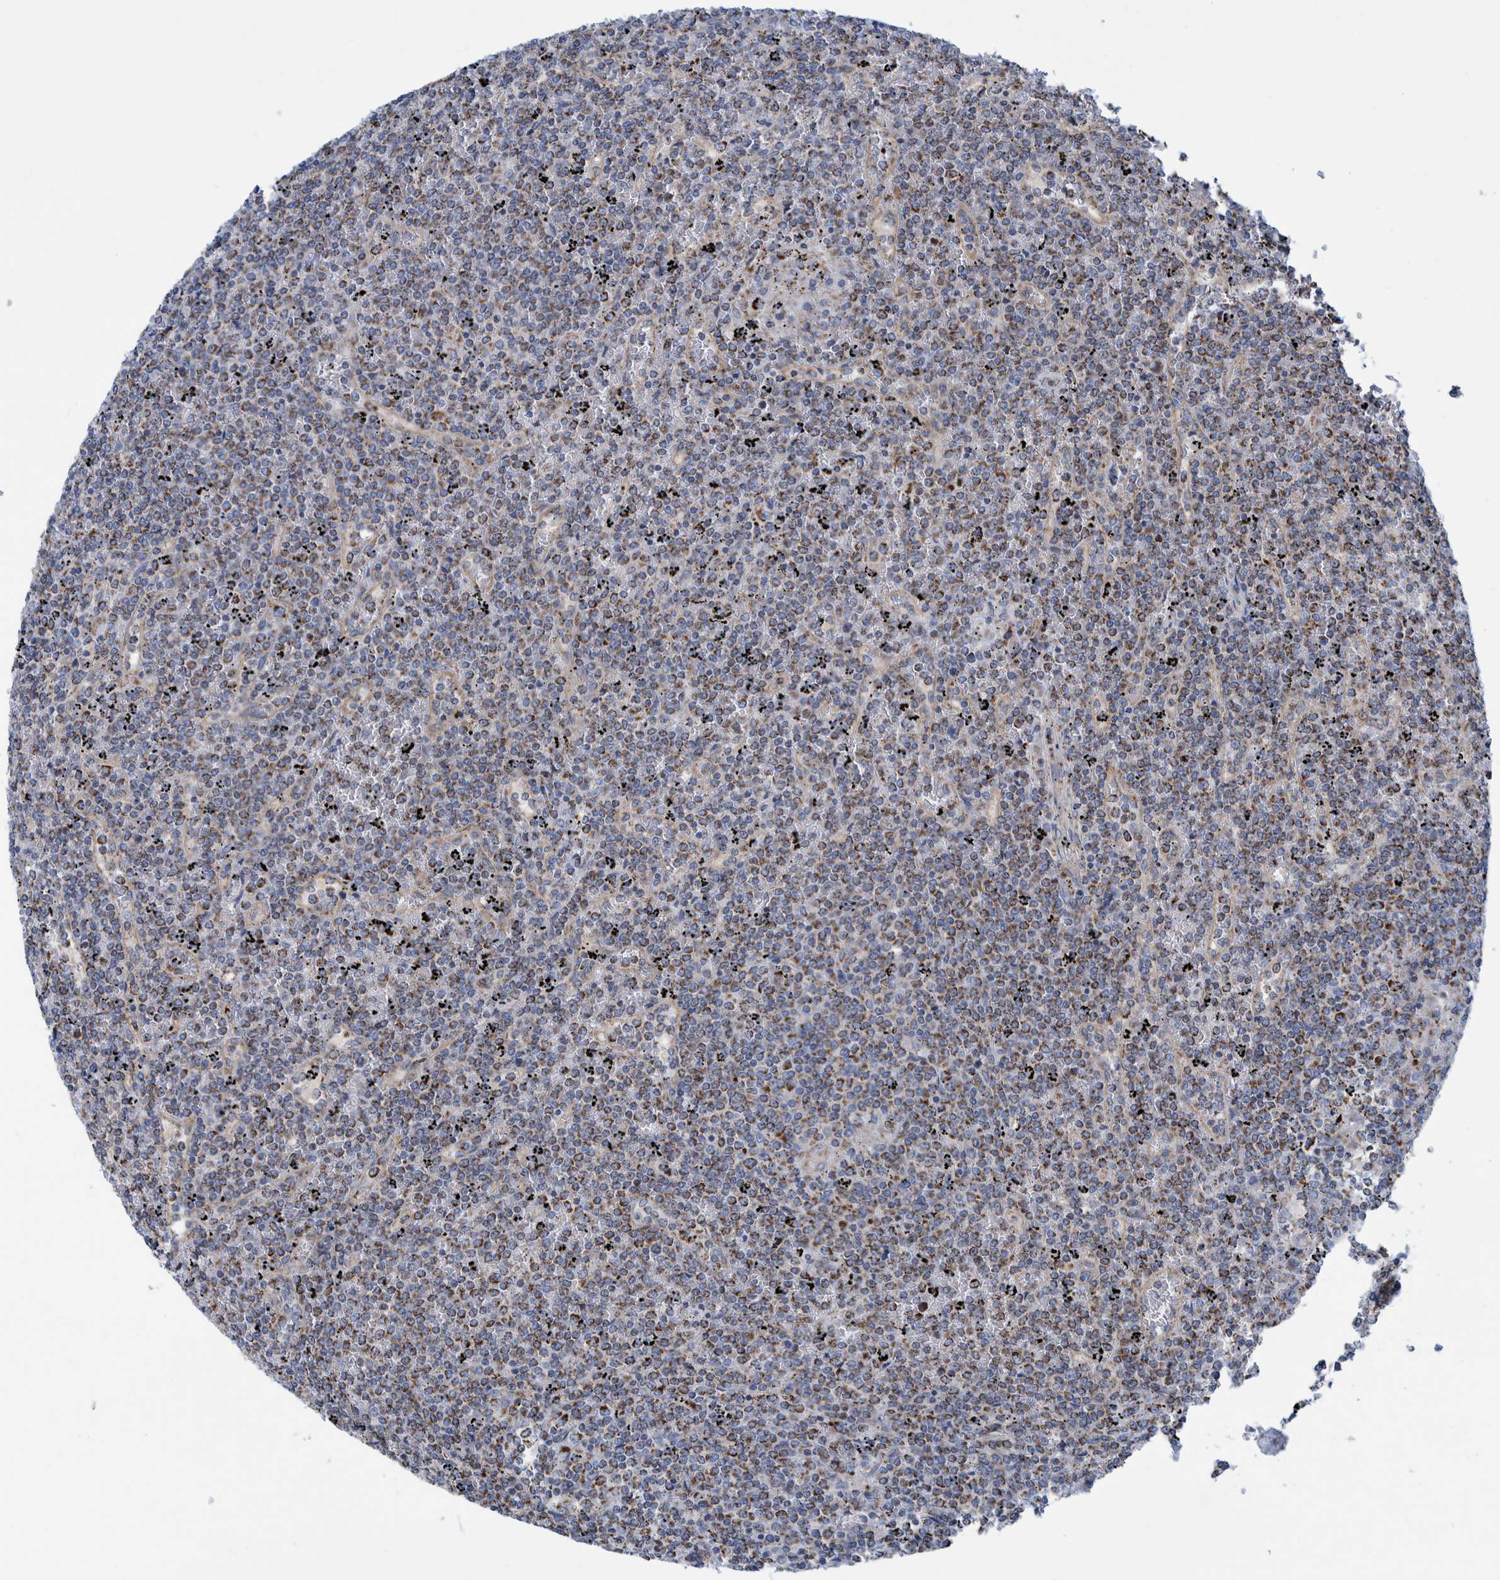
{"staining": {"intensity": "weak", "quantity": ">75%", "location": "cytoplasmic/membranous"}, "tissue": "lymphoma", "cell_type": "Tumor cells", "image_type": "cancer", "snomed": [{"axis": "morphology", "description": "Malignant lymphoma, non-Hodgkin's type, Low grade"}, {"axis": "topography", "description": "Spleen"}], "caption": "Immunohistochemical staining of human malignant lymphoma, non-Hodgkin's type (low-grade) exhibits weak cytoplasmic/membranous protein expression in about >75% of tumor cells.", "gene": "MRPS7", "patient": {"sex": "female", "age": 19}}